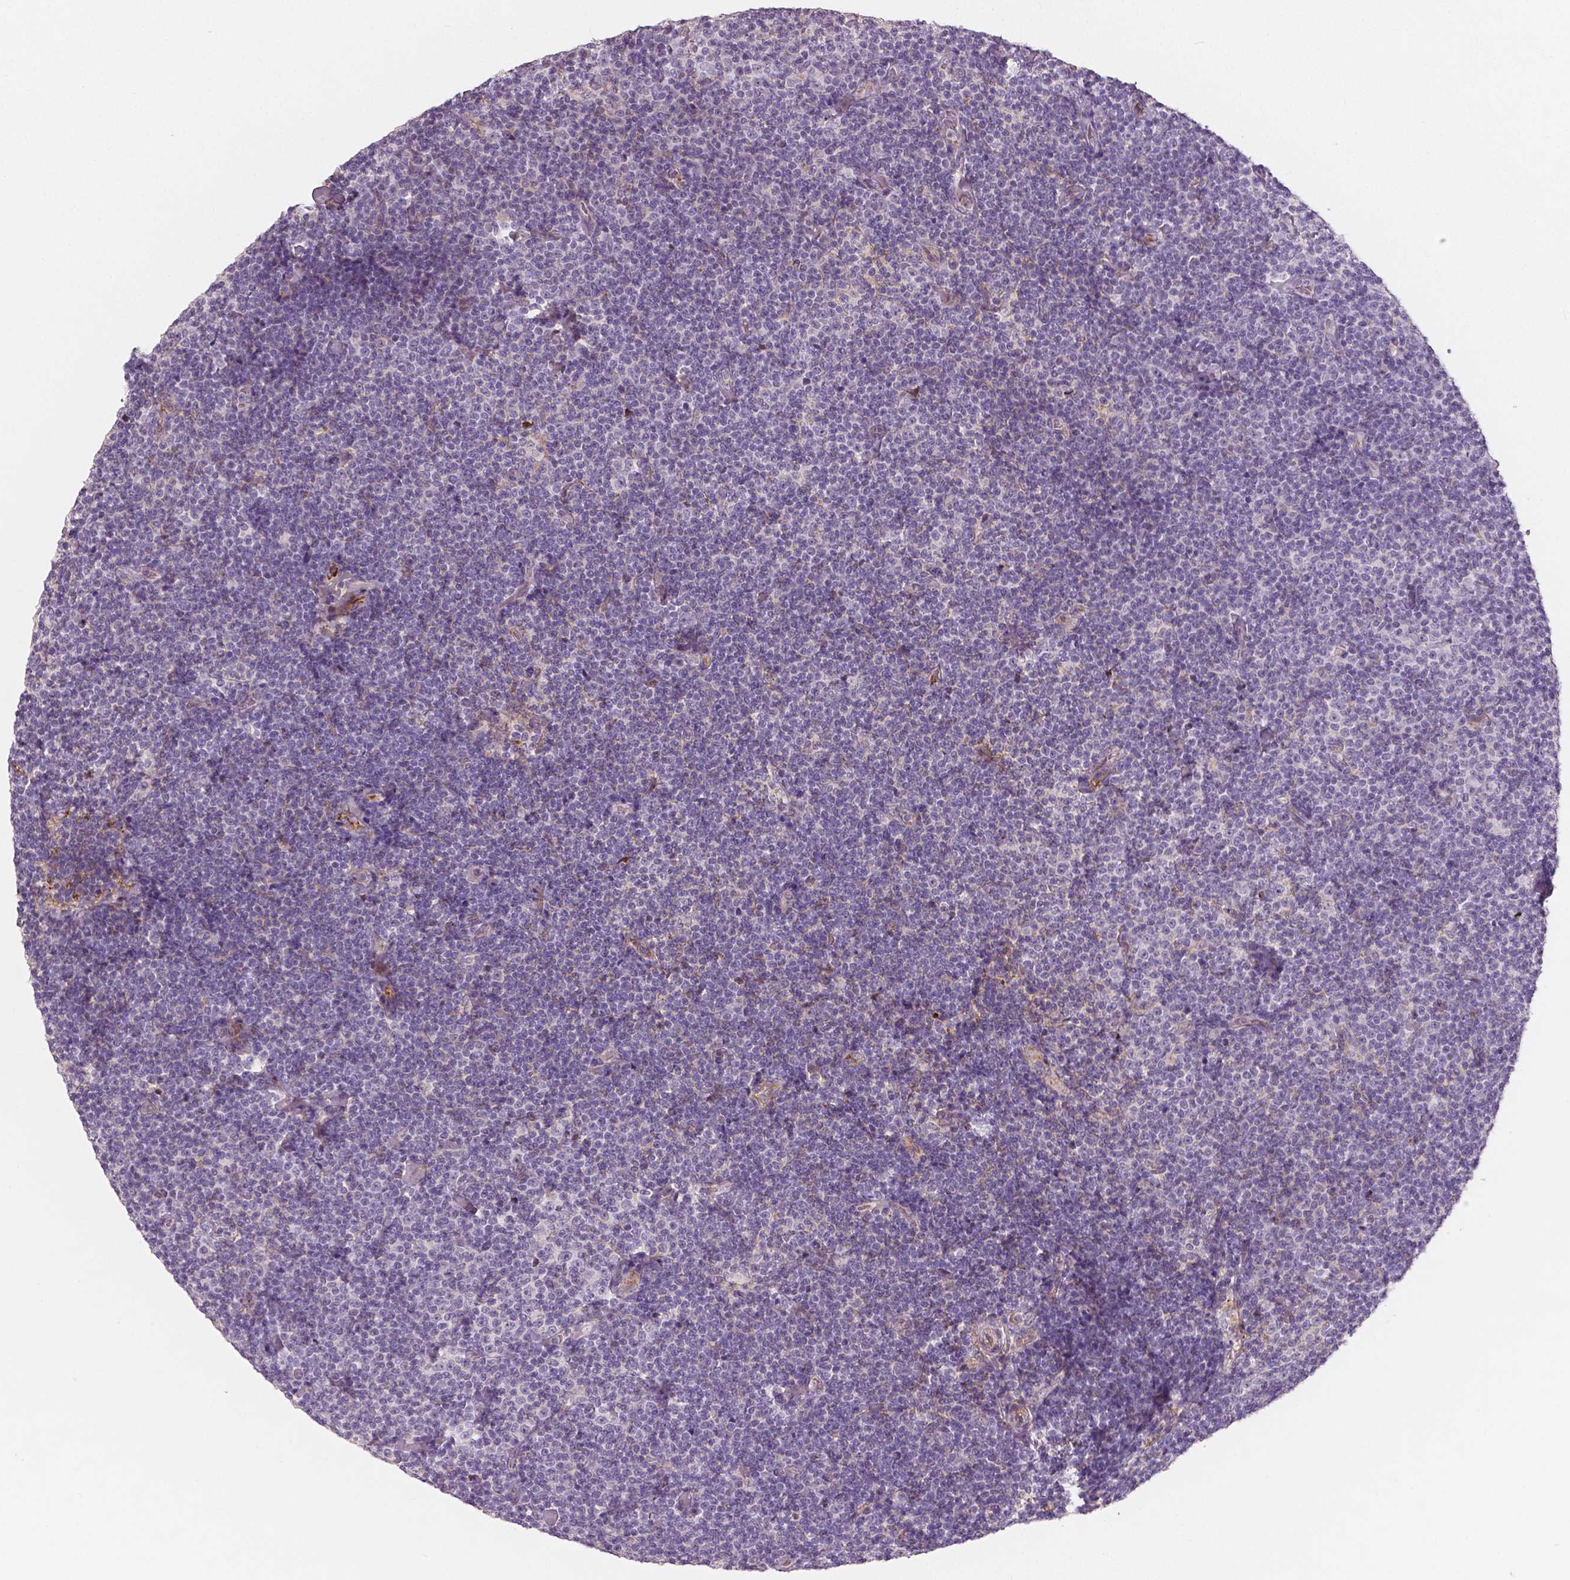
{"staining": {"intensity": "negative", "quantity": "none", "location": "none"}, "tissue": "lymphoma", "cell_type": "Tumor cells", "image_type": "cancer", "snomed": [{"axis": "morphology", "description": "Malignant lymphoma, non-Hodgkin's type, Low grade"}, {"axis": "topography", "description": "Lymph node"}], "caption": "This micrograph is of malignant lymphoma, non-Hodgkin's type (low-grade) stained with immunohistochemistry to label a protein in brown with the nuclei are counter-stained blue. There is no staining in tumor cells.", "gene": "APOA4", "patient": {"sex": "male", "age": 81}}